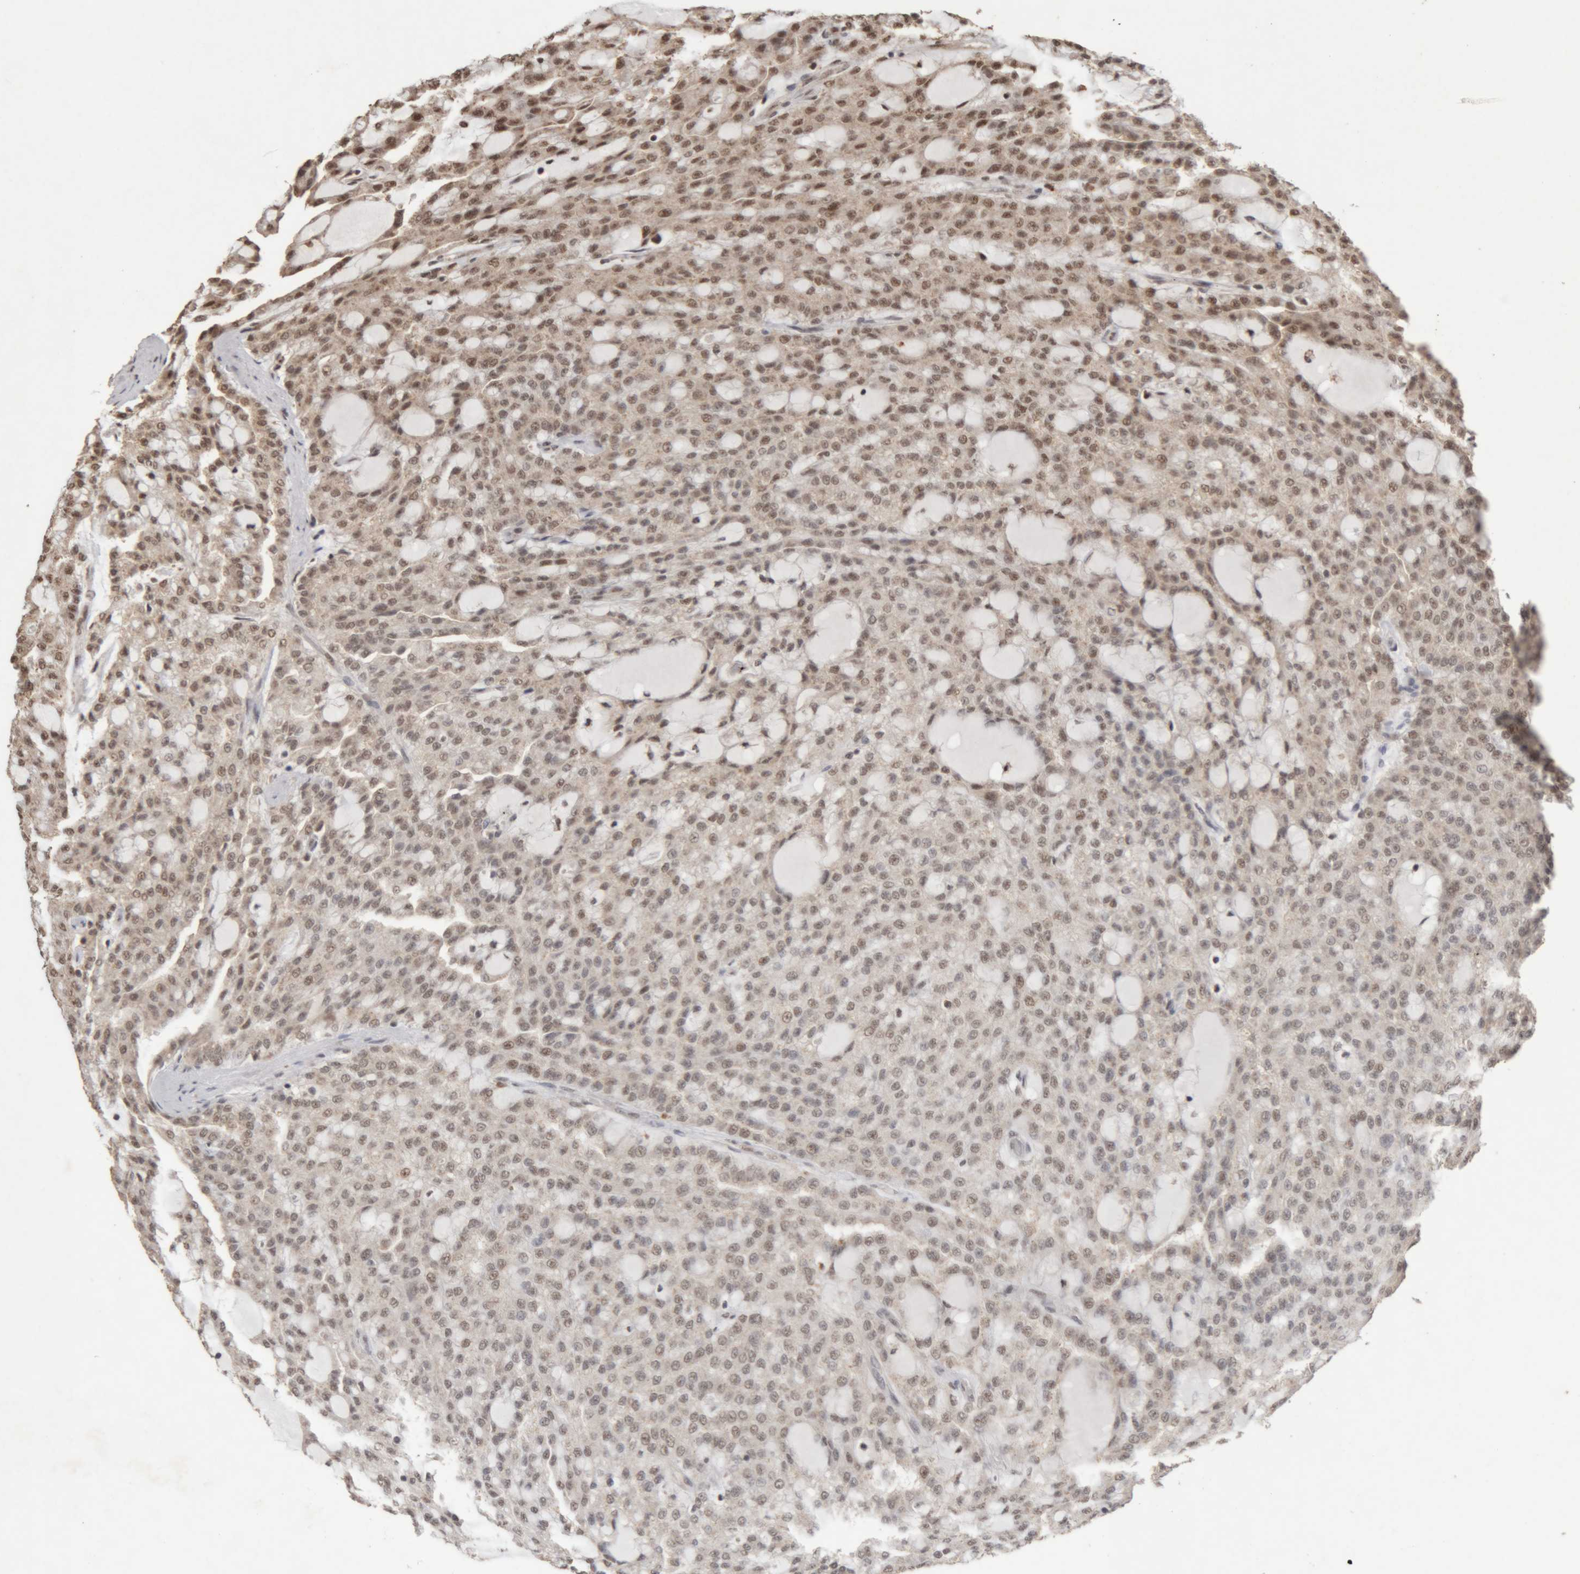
{"staining": {"intensity": "weak", "quantity": "25%-75%", "location": "nuclear"}, "tissue": "renal cancer", "cell_type": "Tumor cells", "image_type": "cancer", "snomed": [{"axis": "morphology", "description": "Adenocarcinoma, NOS"}, {"axis": "topography", "description": "Kidney"}], "caption": "Immunohistochemistry of human renal cancer (adenocarcinoma) demonstrates low levels of weak nuclear staining in approximately 25%-75% of tumor cells.", "gene": "KEAP1", "patient": {"sex": "male", "age": 63}}